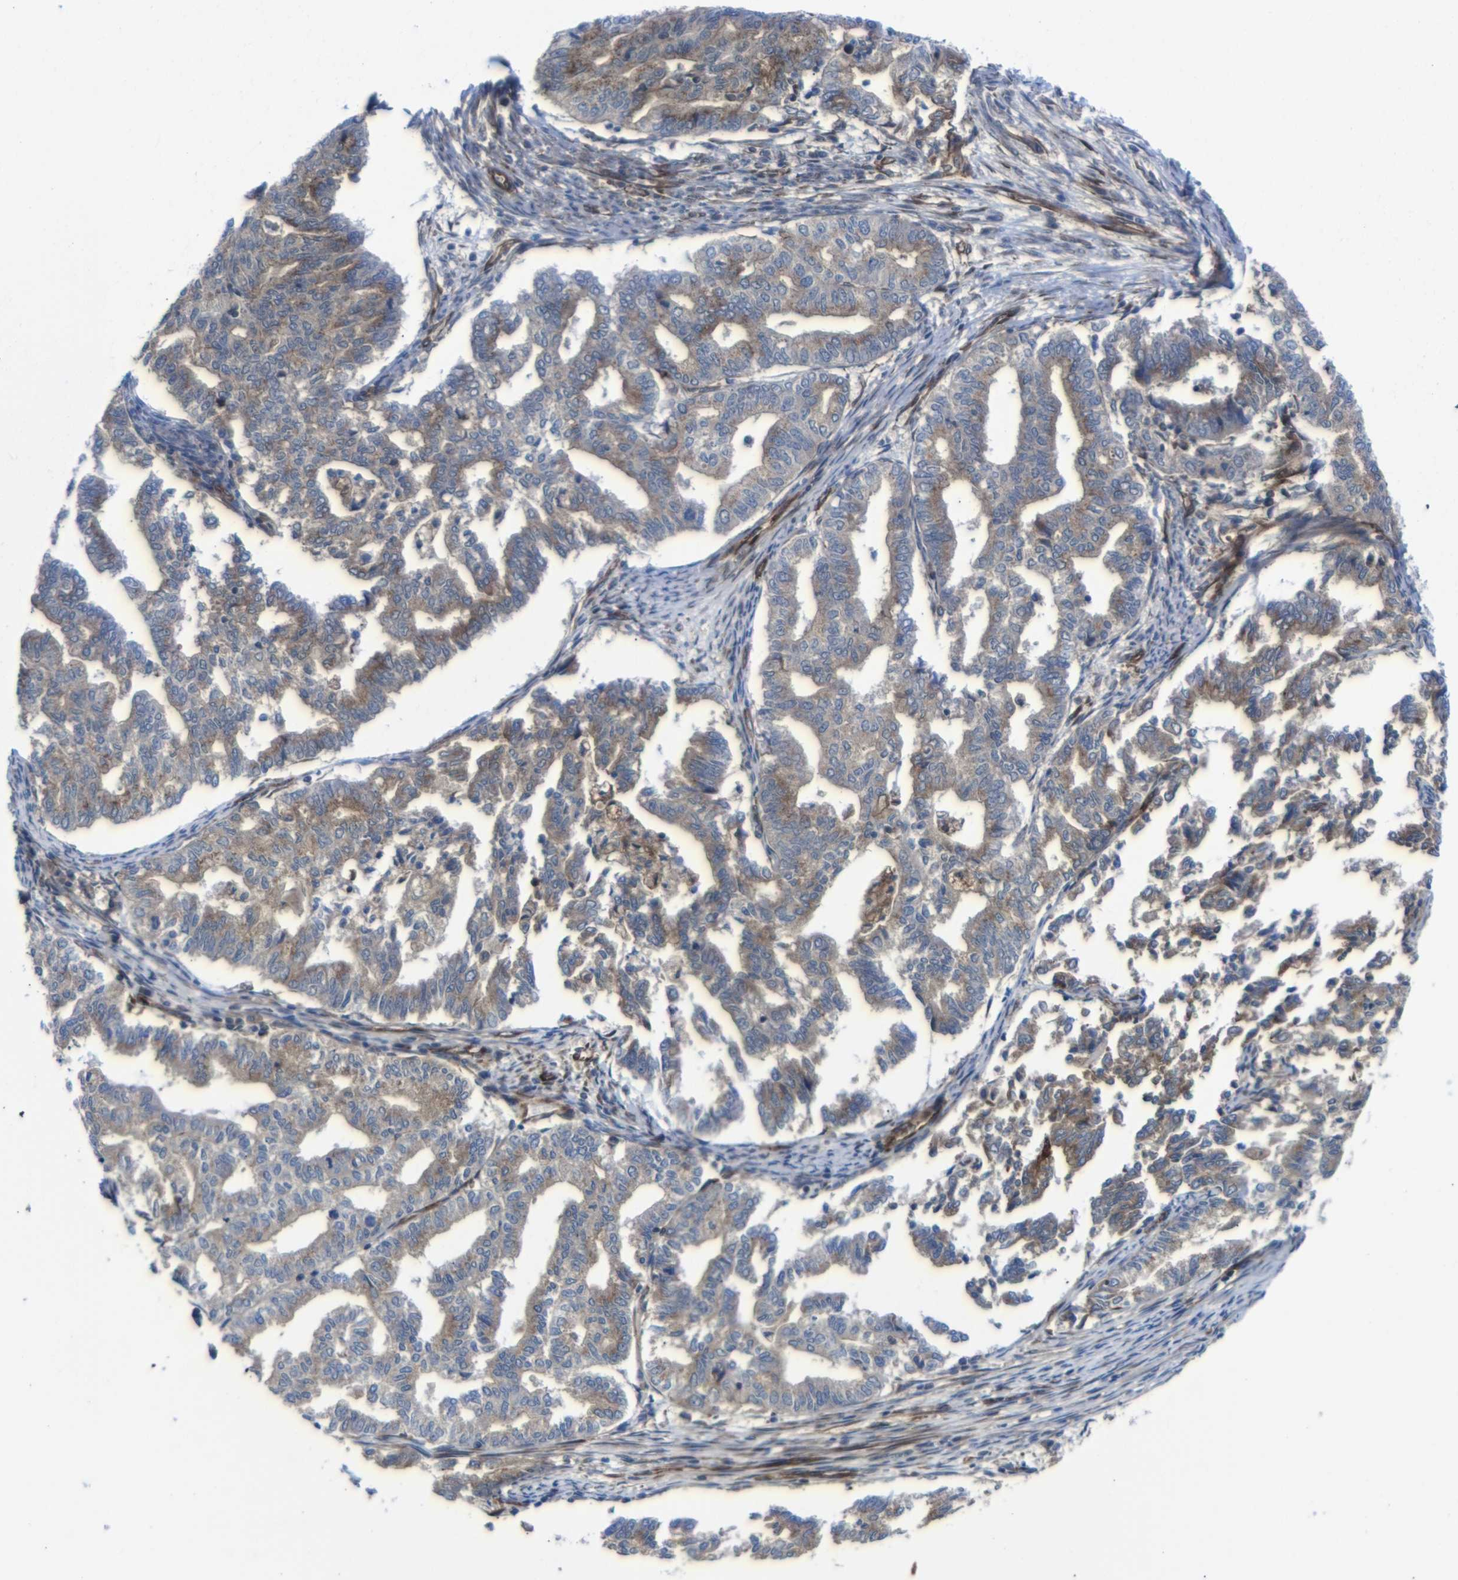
{"staining": {"intensity": "moderate", "quantity": ">75%", "location": "cytoplasmic/membranous"}, "tissue": "endometrial cancer", "cell_type": "Tumor cells", "image_type": "cancer", "snomed": [{"axis": "morphology", "description": "Adenocarcinoma, NOS"}, {"axis": "topography", "description": "Endometrium"}], "caption": "Immunohistochemical staining of human endometrial adenocarcinoma demonstrates moderate cytoplasmic/membranous protein expression in about >75% of tumor cells.", "gene": "PARP14", "patient": {"sex": "female", "age": 79}}